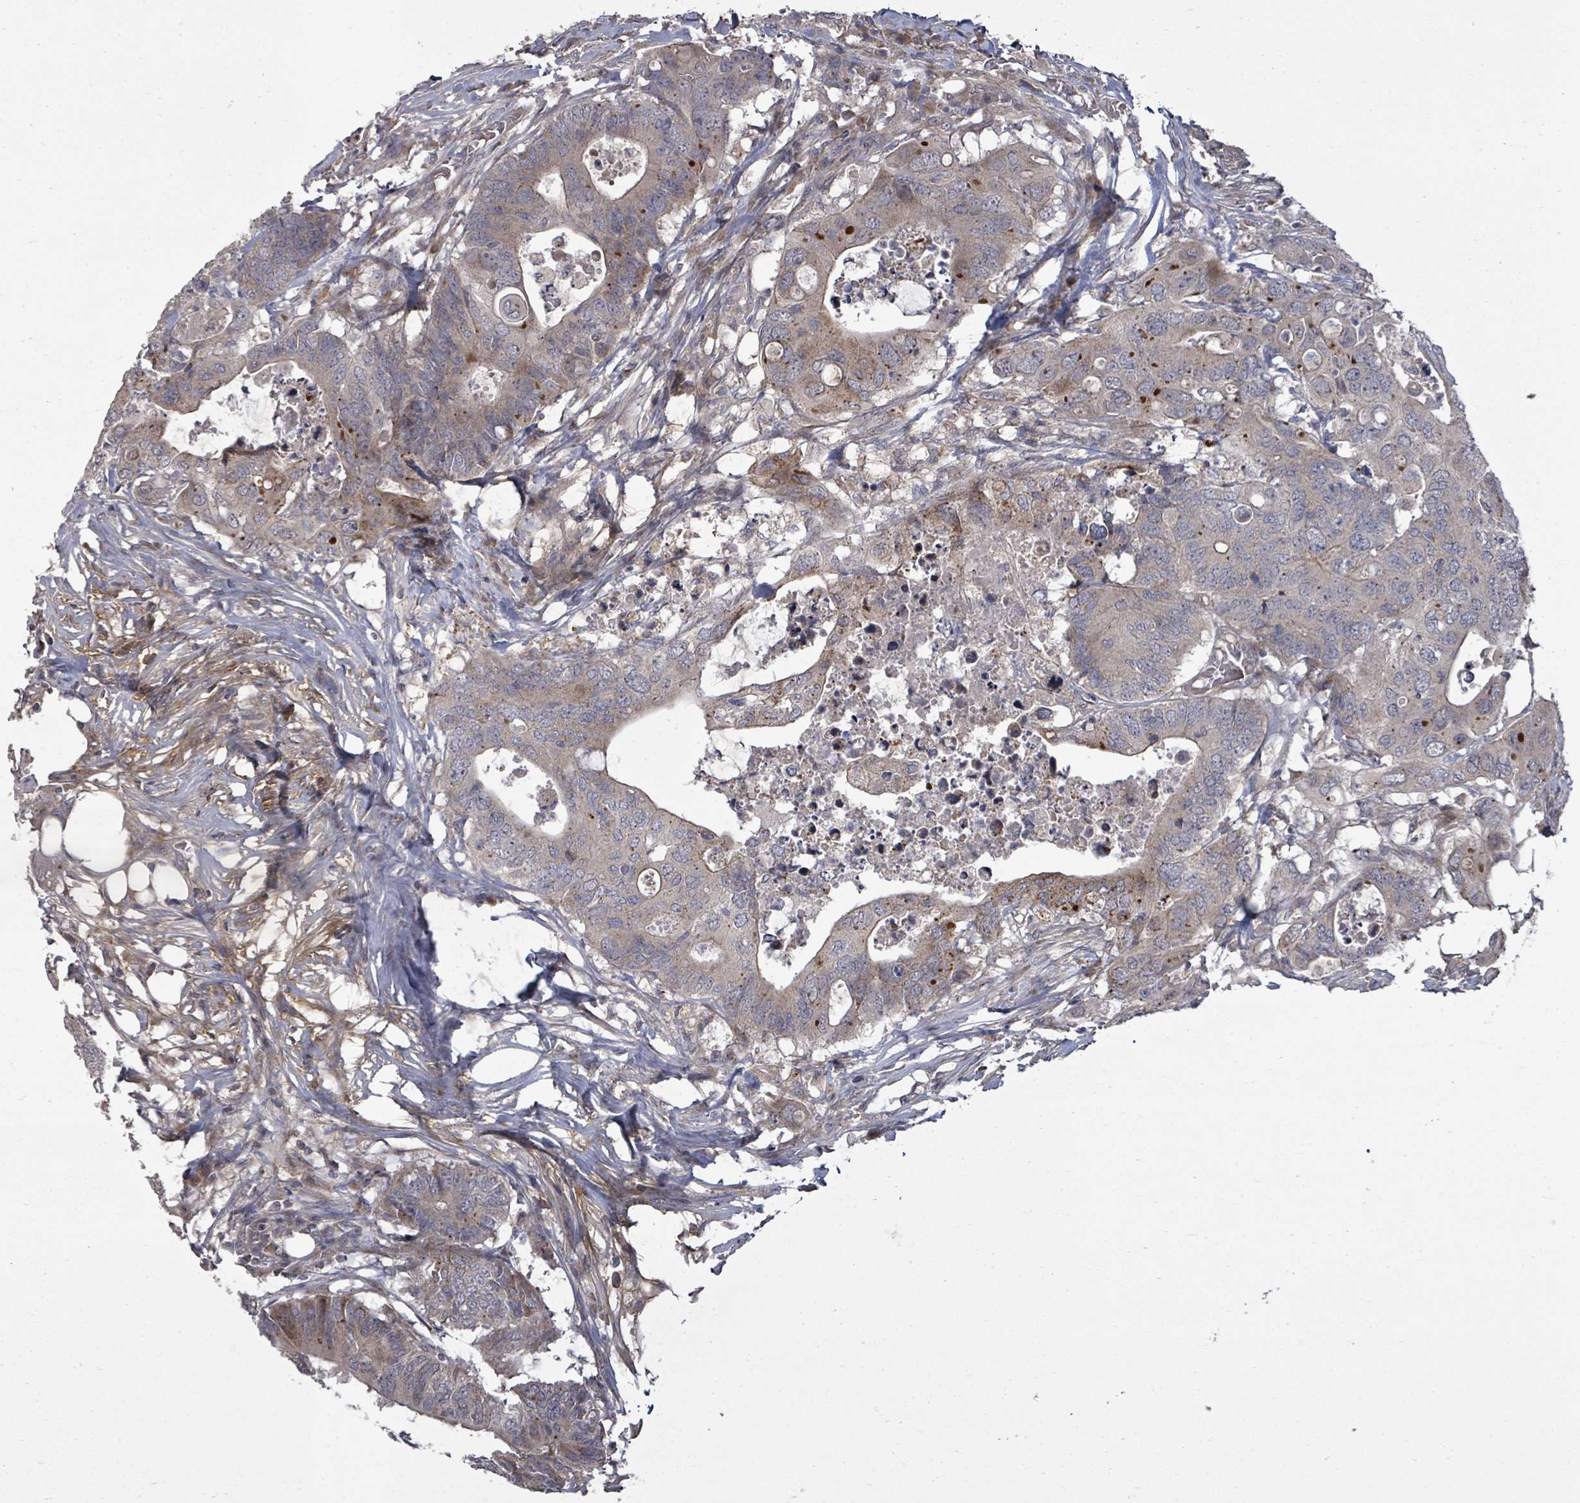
{"staining": {"intensity": "weak", "quantity": "25%-75%", "location": "cytoplasmic/membranous"}, "tissue": "colorectal cancer", "cell_type": "Tumor cells", "image_type": "cancer", "snomed": [{"axis": "morphology", "description": "Adenocarcinoma, NOS"}, {"axis": "topography", "description": "Colon"}], "caption": "The immunohistochemical stain highlights weak cytoplasmic/membranous staining in tumor cells of colorectal cancer (adenocarcinoma) tissue.", "gene": "KRTAP27-1", "patient": {"sex": "male", "age": 71}}